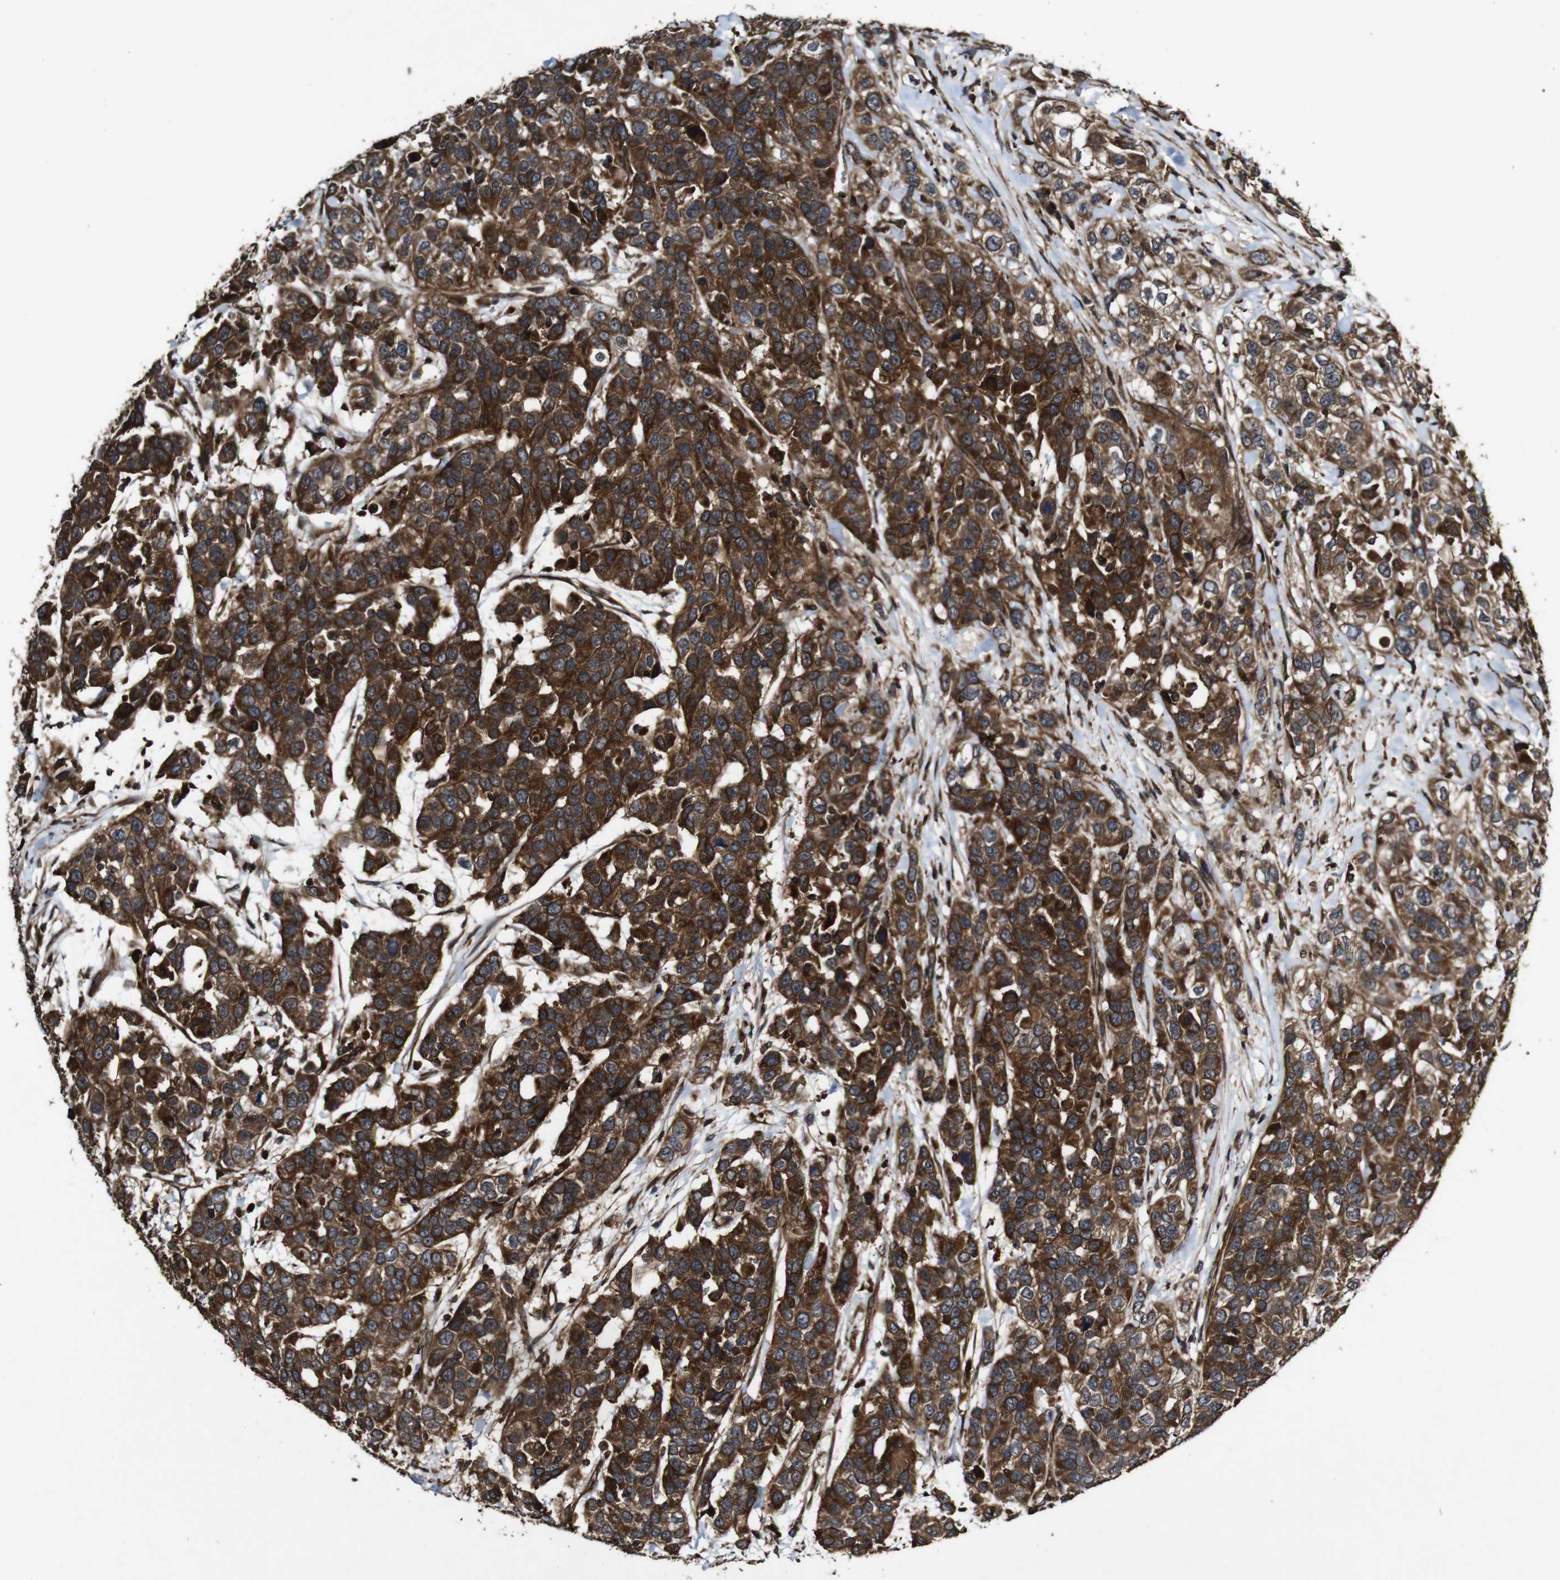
{"staining": {"intensity": "strong", "quantity": ">75%", "location": "cytoplasmic/membranous"}, "tissue": "urothelial cancer", "cell_type": "Tumor cells", "image_type": "cancer", "snomed": [{"axis": "morphology", "description": "Urothelial carcinoma, High grade"}, {"axis": "topography", "description": "Urinary bladder"}], "caption": "The photomicrograph demonstrates staining of urothelial carcinoma (high-grade), revealing strong cytoplasmic/membranous protein expression (brown color) within tumor cells. (DAB = brown stain, brightfield microscopy at high magnification).", "gene": "BTN3A3", "patient": {"sex": "female", "age": 80}}